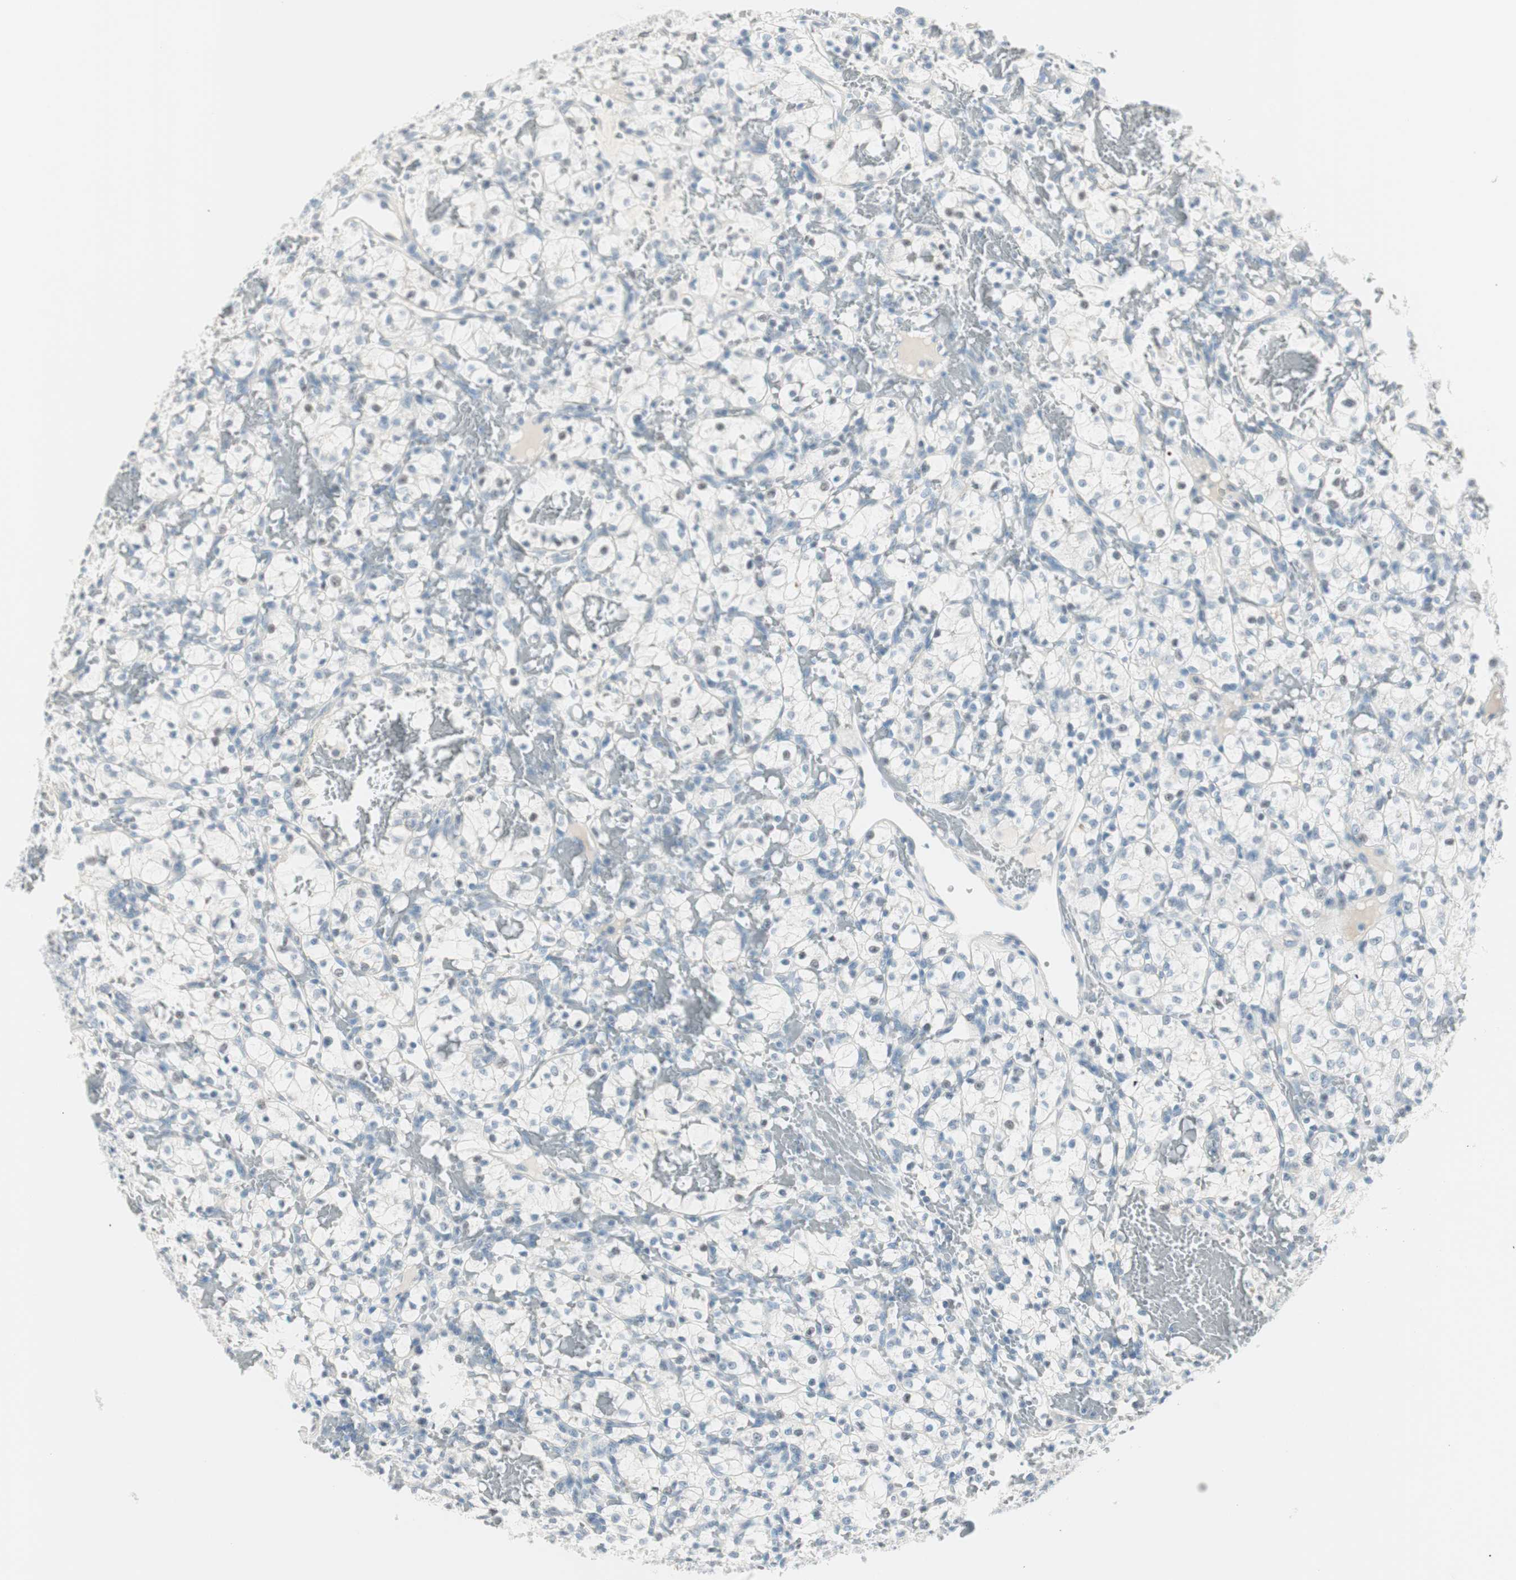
{"staining": {"intensity": "negative", "quantity": "none", "location": "none"}, "tissue": "renal cancer", "cell_type": "Tumor cells", "image_type": "cancer", "snomed": [{"axis": "morphology", "description": "Adenocarcinoma, NOS"}, {"axis": "topography", "description": "Kidney"}], "caption": "Immunohistochemical staining of renal cancer demonstrates no significant staining in tumor cells.", "gene": "HOXB13", "patient": {"sex": "female", "age": 60}}